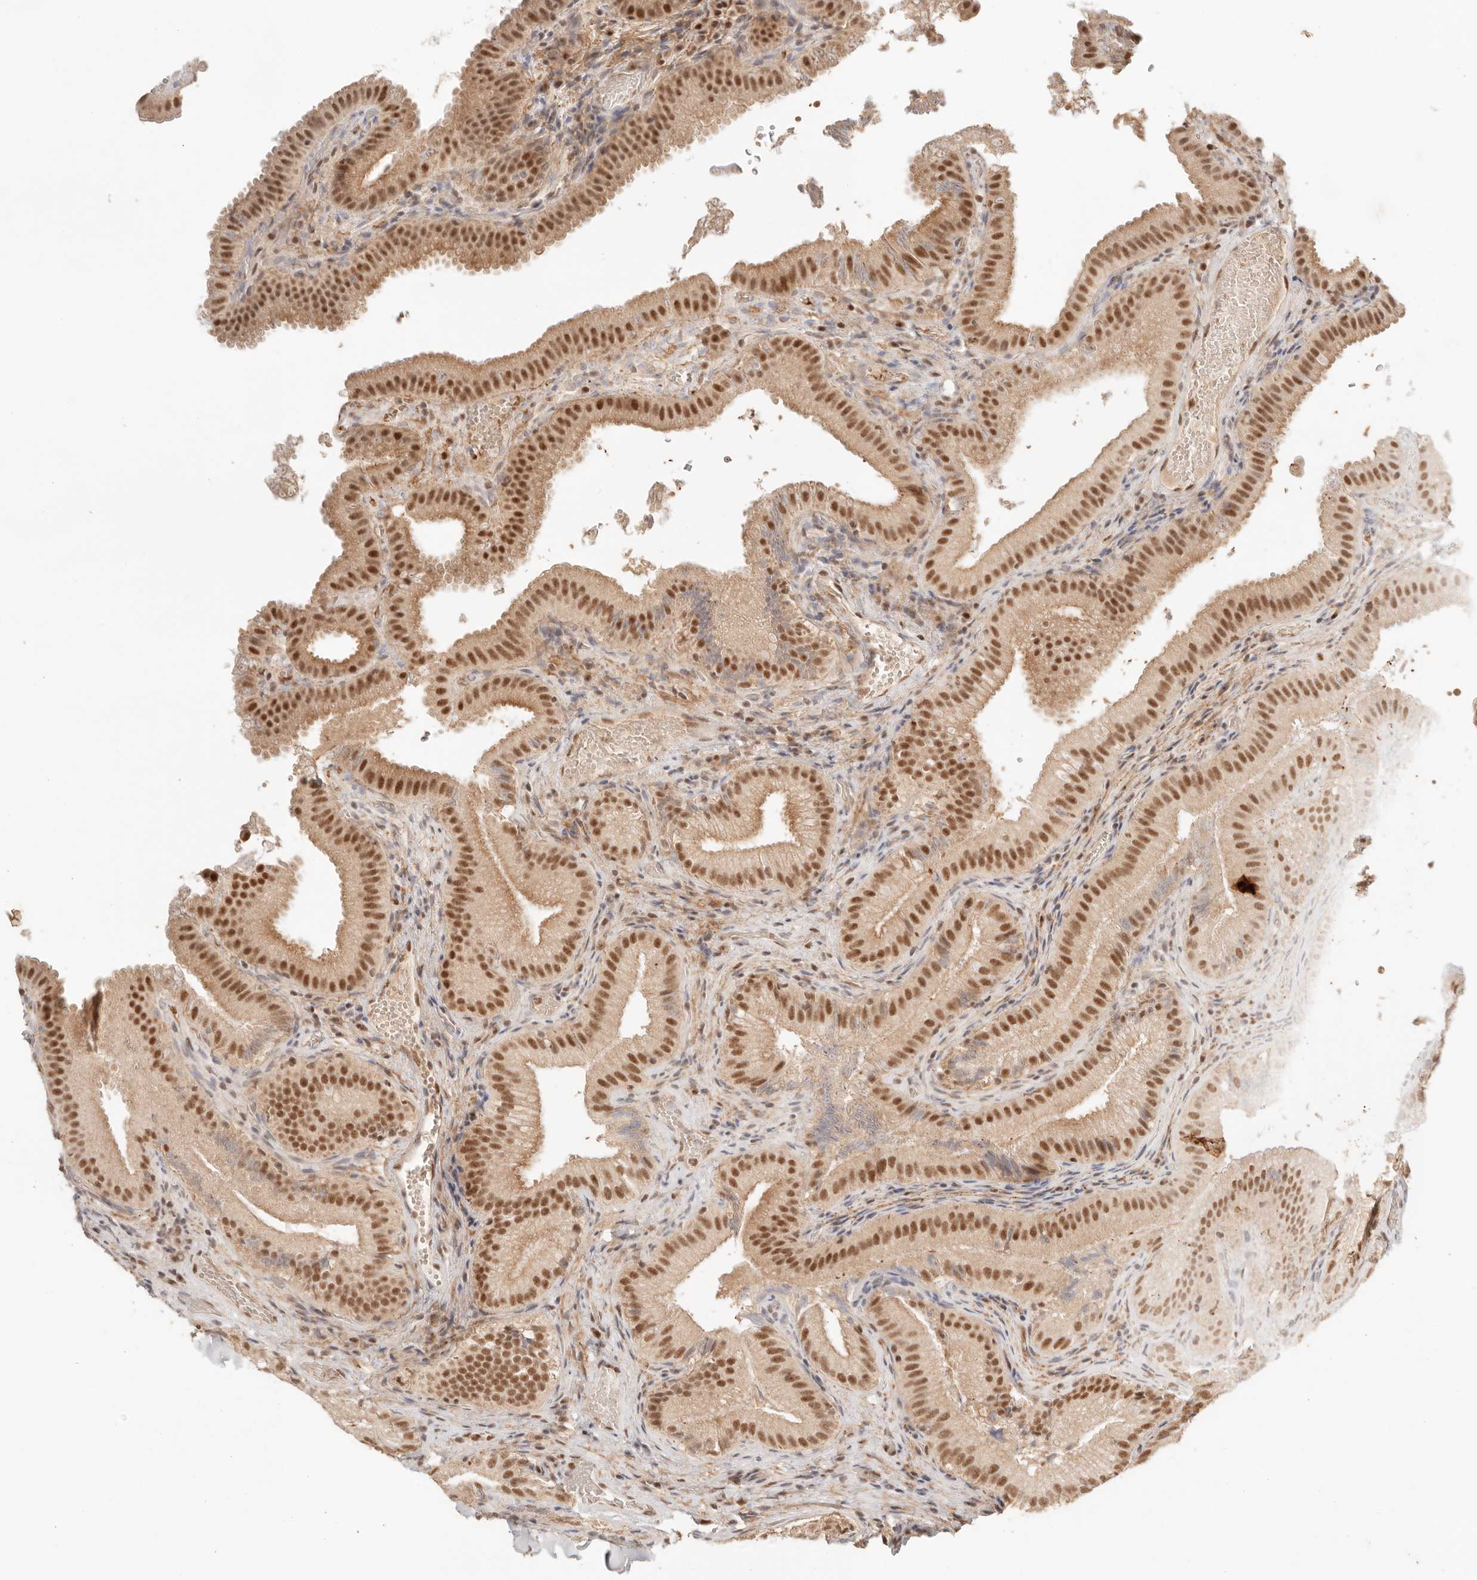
{"staining": {"intensity": "moderate", "quantity": ">75%", "location": "nuclear"}, "tissue": "gallbladder", "cell_type": "Glandular cells", "image_type": "normal", "snomed": [{"axis": "morphology", "description": "Normal tissue, NOS"}, {"axis": "topography", "description": "Gallbladder"}], "caption": "Protein expression analysis of unremarkable gallbladder shows moderate nuclear positivity in approximately >75% of glandular cells.", "gene": "GTF2E2", "patient": {"sex": "female", "age": 30}}